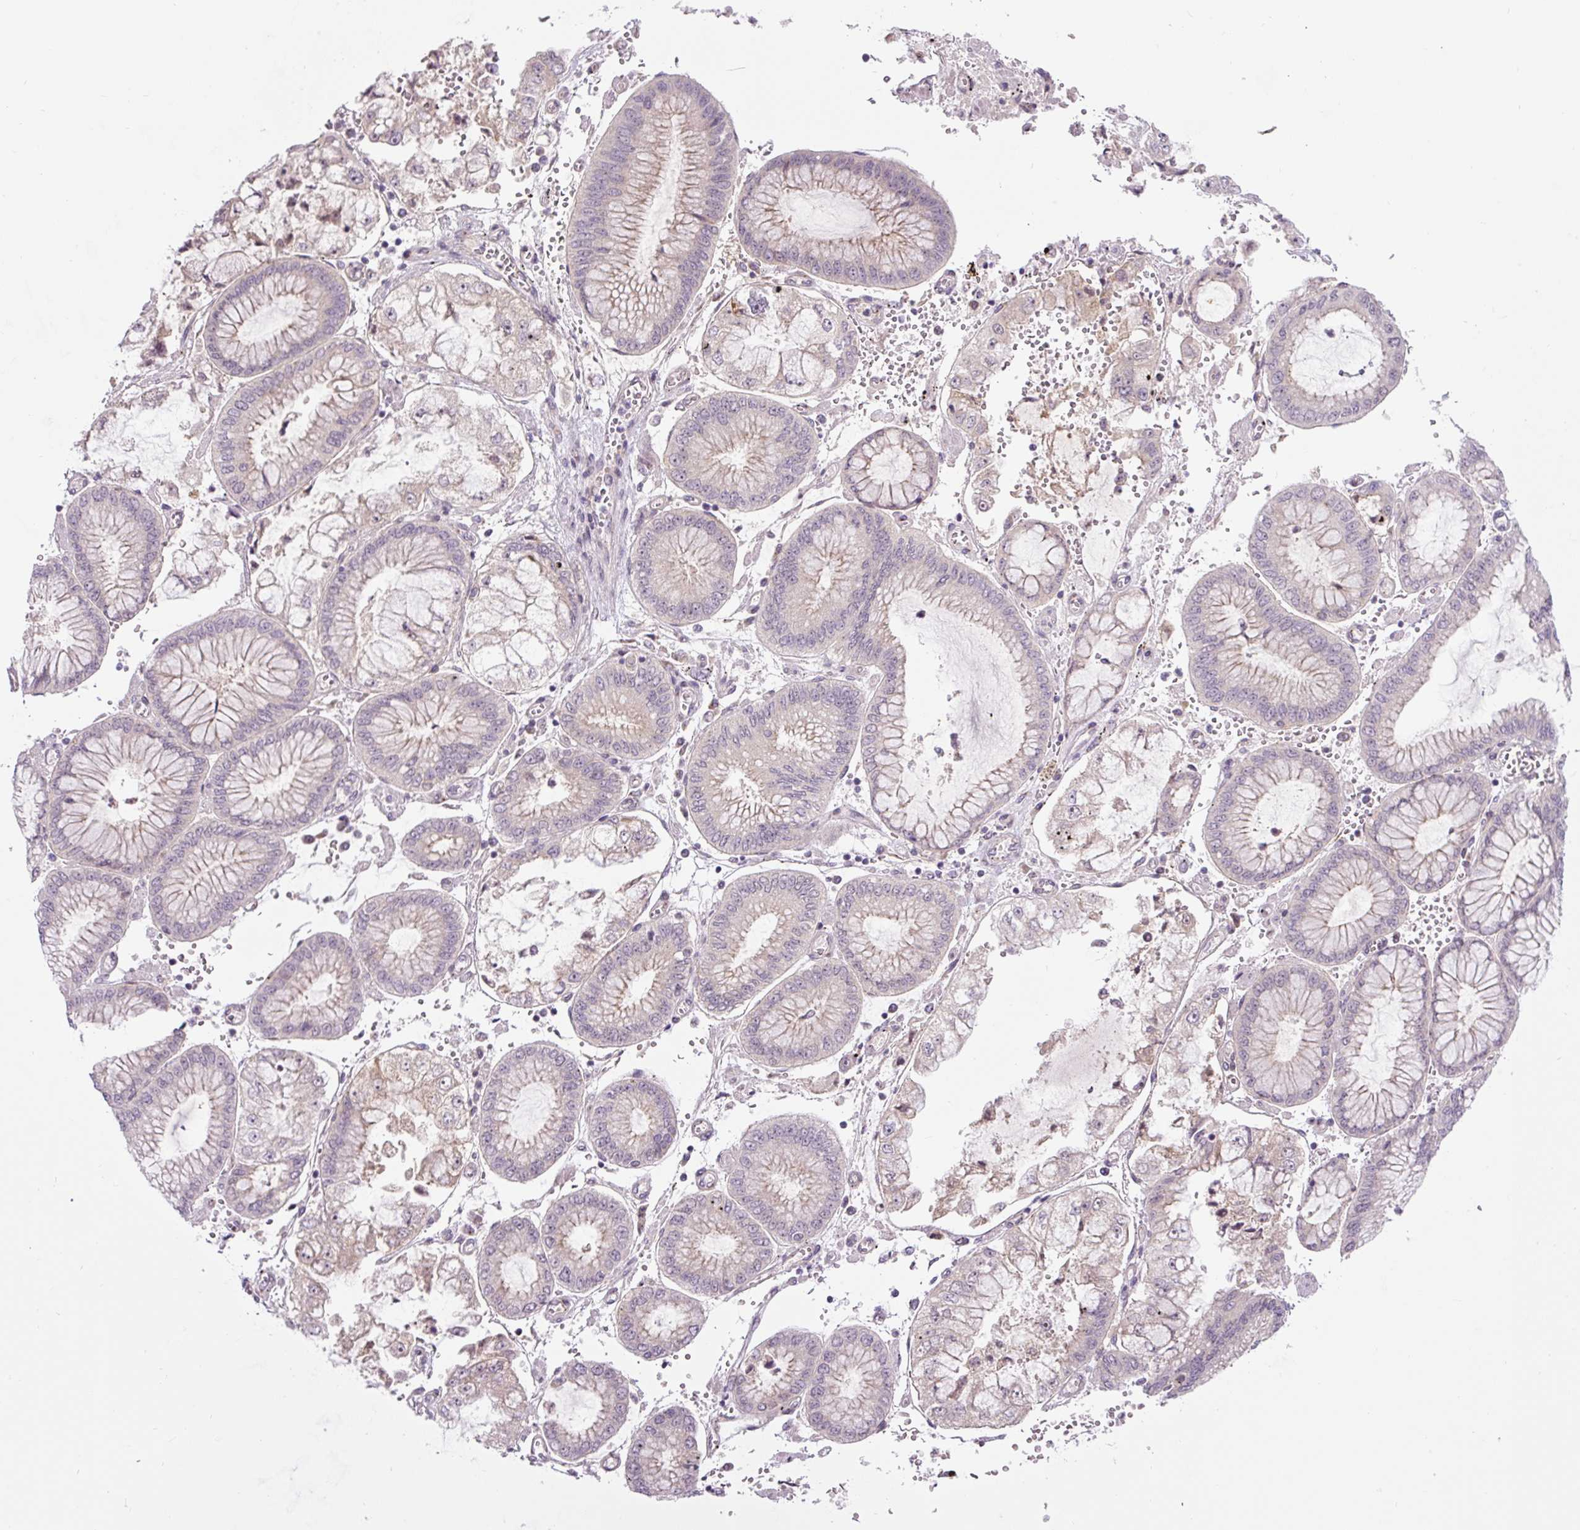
{"staining": {"intensity": "weak", "quantity": "<25%", "location": "cytoplasmic/membranous"}, "tissue": "stomach cancer", "cell_type": "Tumor cells", "image_type": "cancer", "snomed": [{"axis": "morphology", "description": "Adenocarcinoma, NOS"}, {"axis": "topography", "description": "Stomach"}], "caption": "IHC micrograph of human stomach cancer stained for a protein (brown), which exhibits no expression in tumor cells.", "gene": "PCM1", "patient": {"sex": "male", "age": 76}}